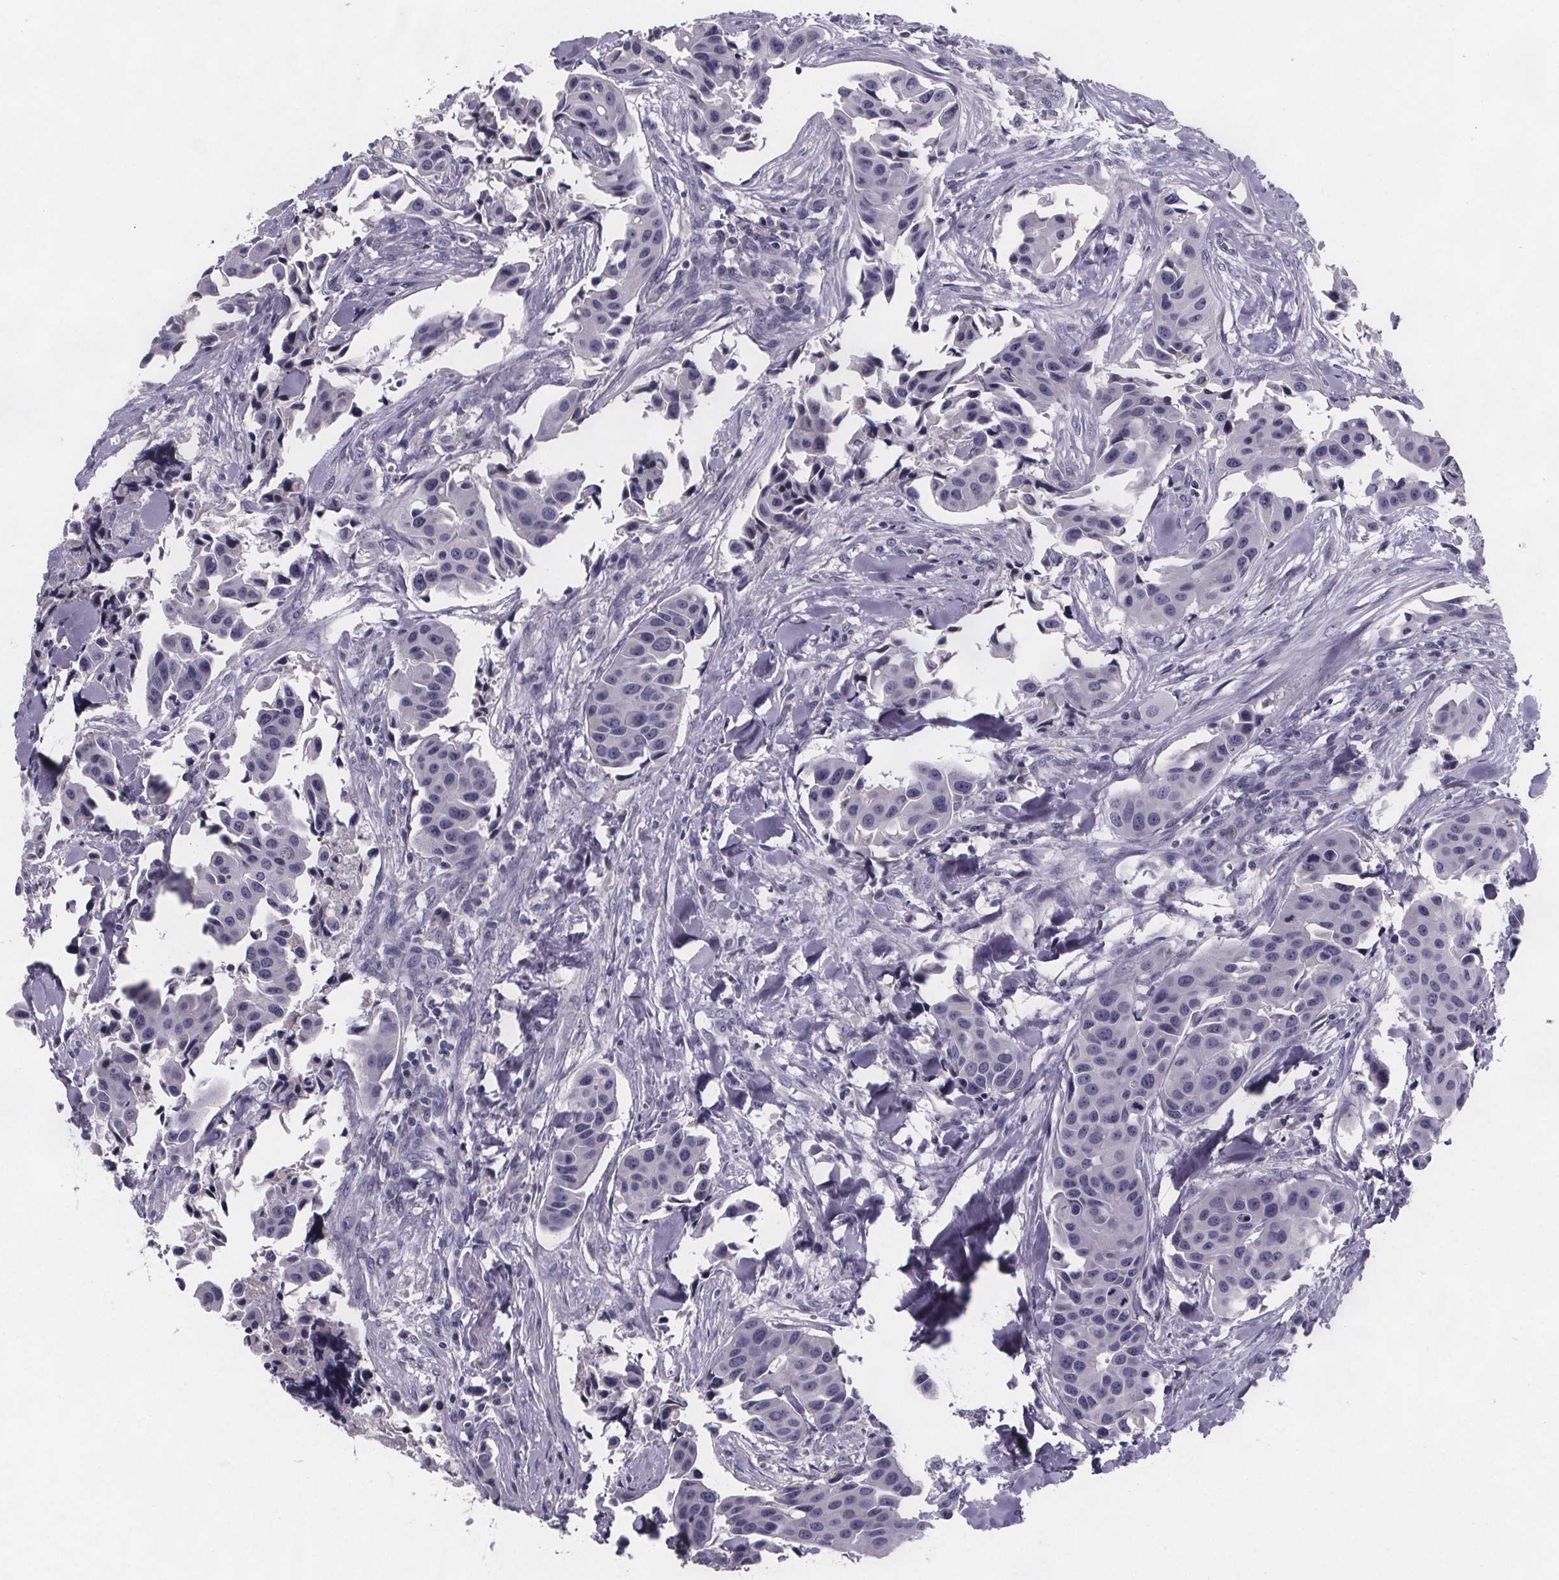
{"staining": {"intensity": "negative", "quantity": "none", "location": "none"}, "tissue": "head and neck cancer", "cell_type": "Tumor cells", "image_type": "cancer", "snomed": [{"axis": "morphology", "description": "Adenocarcinoma, NOS"}, {"axis": "topography", "description": "Head-Neck"}], "caption": "Tumor cells are negative for brown protein staining in head and neck adenocarcinoma. (Stains: DAB (3,3'-diaminobenzidine) immunohistochemistry (IHC) with hematoxylin counter stain, Microscopy: brightfield microscopy at high magnification).", "gene": "PAH", "patient": {"sex": "male", "age": 76}}